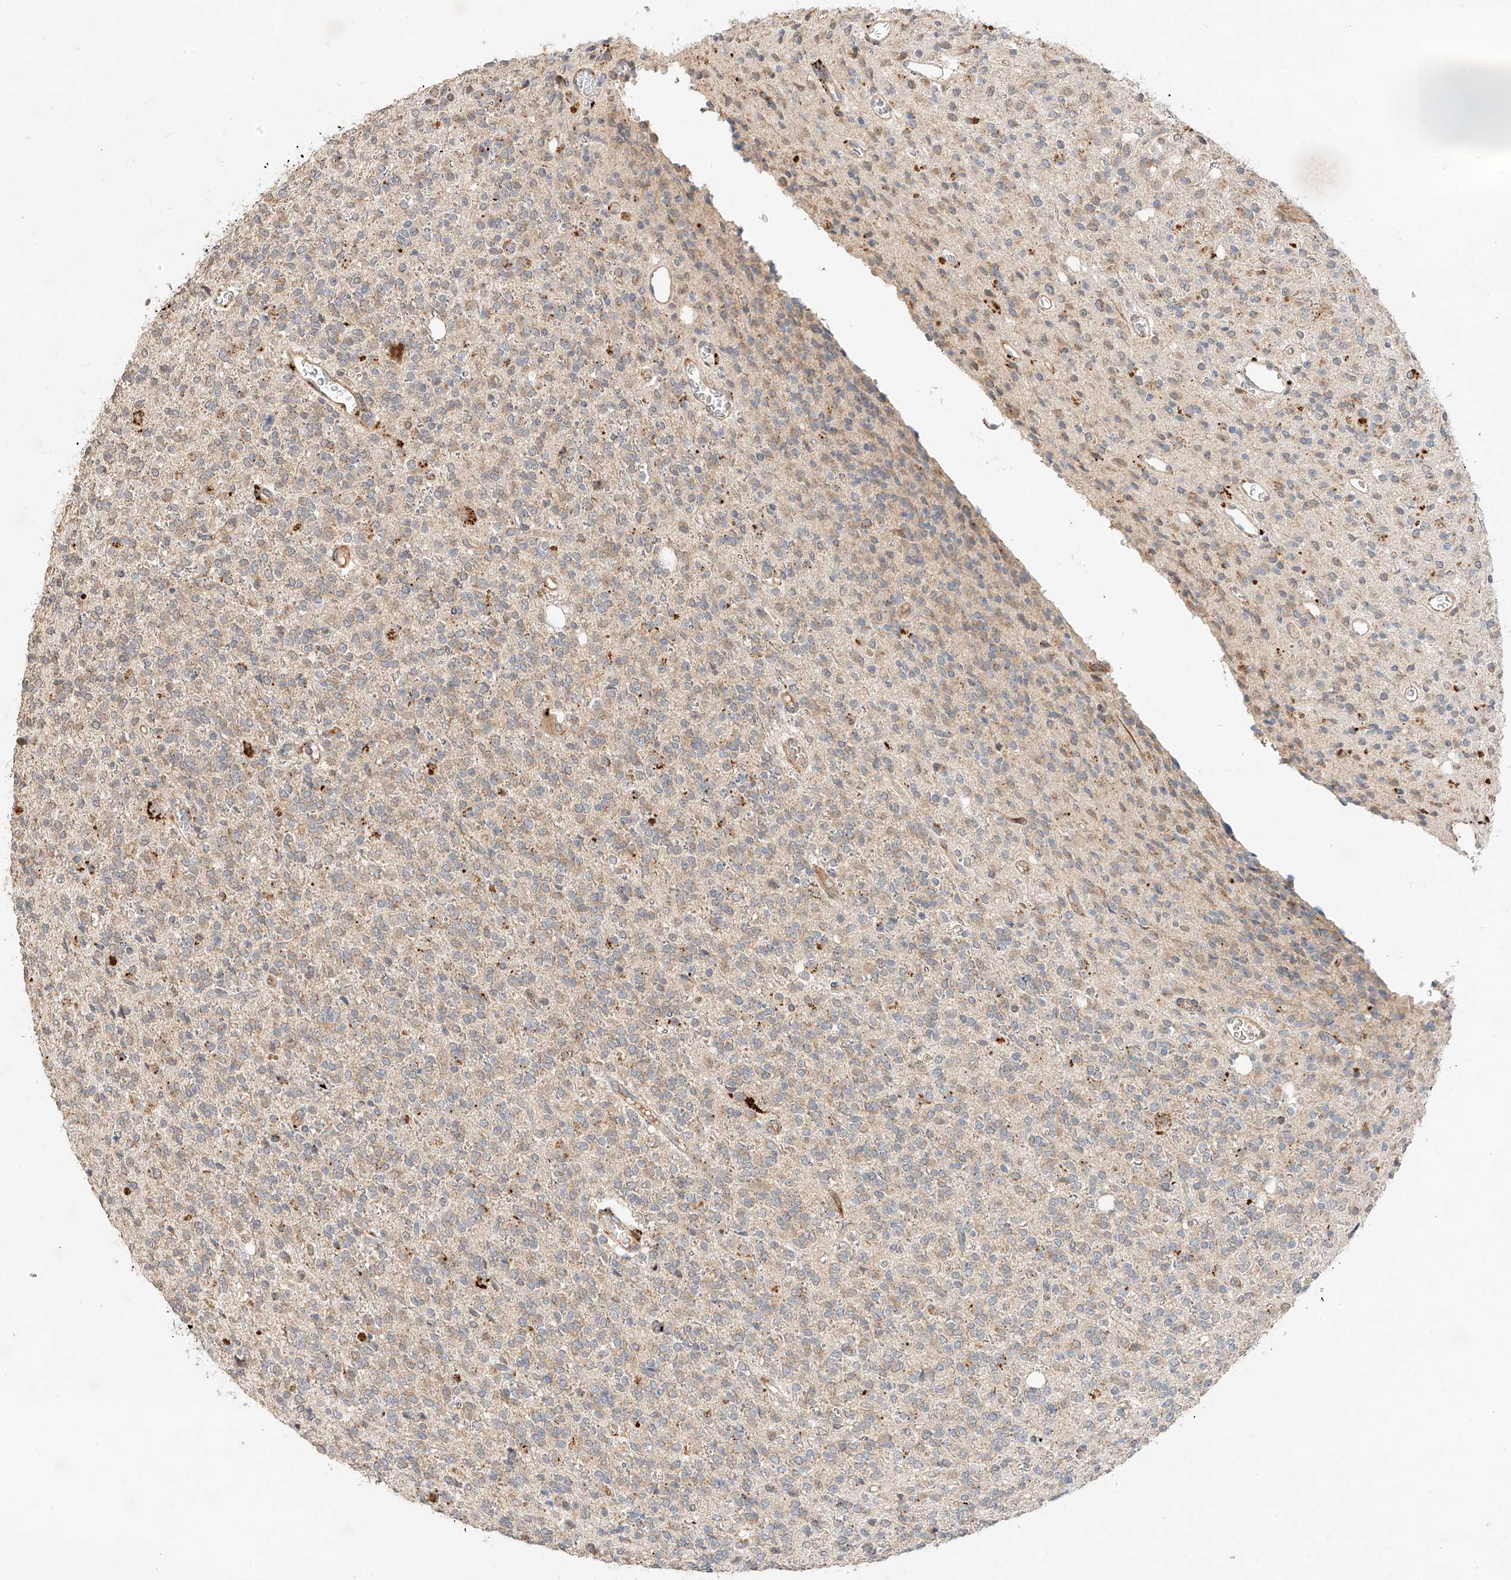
{"staining": {"intensity": "weak", "quantity": ">75%", "location": "cytoplasmic/membranous"}, "tissue": "glioma", "cell_type": "Tumor cells", "image_type": "cancer", "snomed": [{"axis": "morphology", "description": "Glioma, malignant, High grade"}, {"axis": "topography", "description": "Brain"}], "caption": "This micrograph demonstrates IHC staining of glioma, with low weak cytoplasmic/membranous expression in about >75% of tumor cells.", "gene": "SUSD6", "patient": {"sex": "male", "age": 34}}